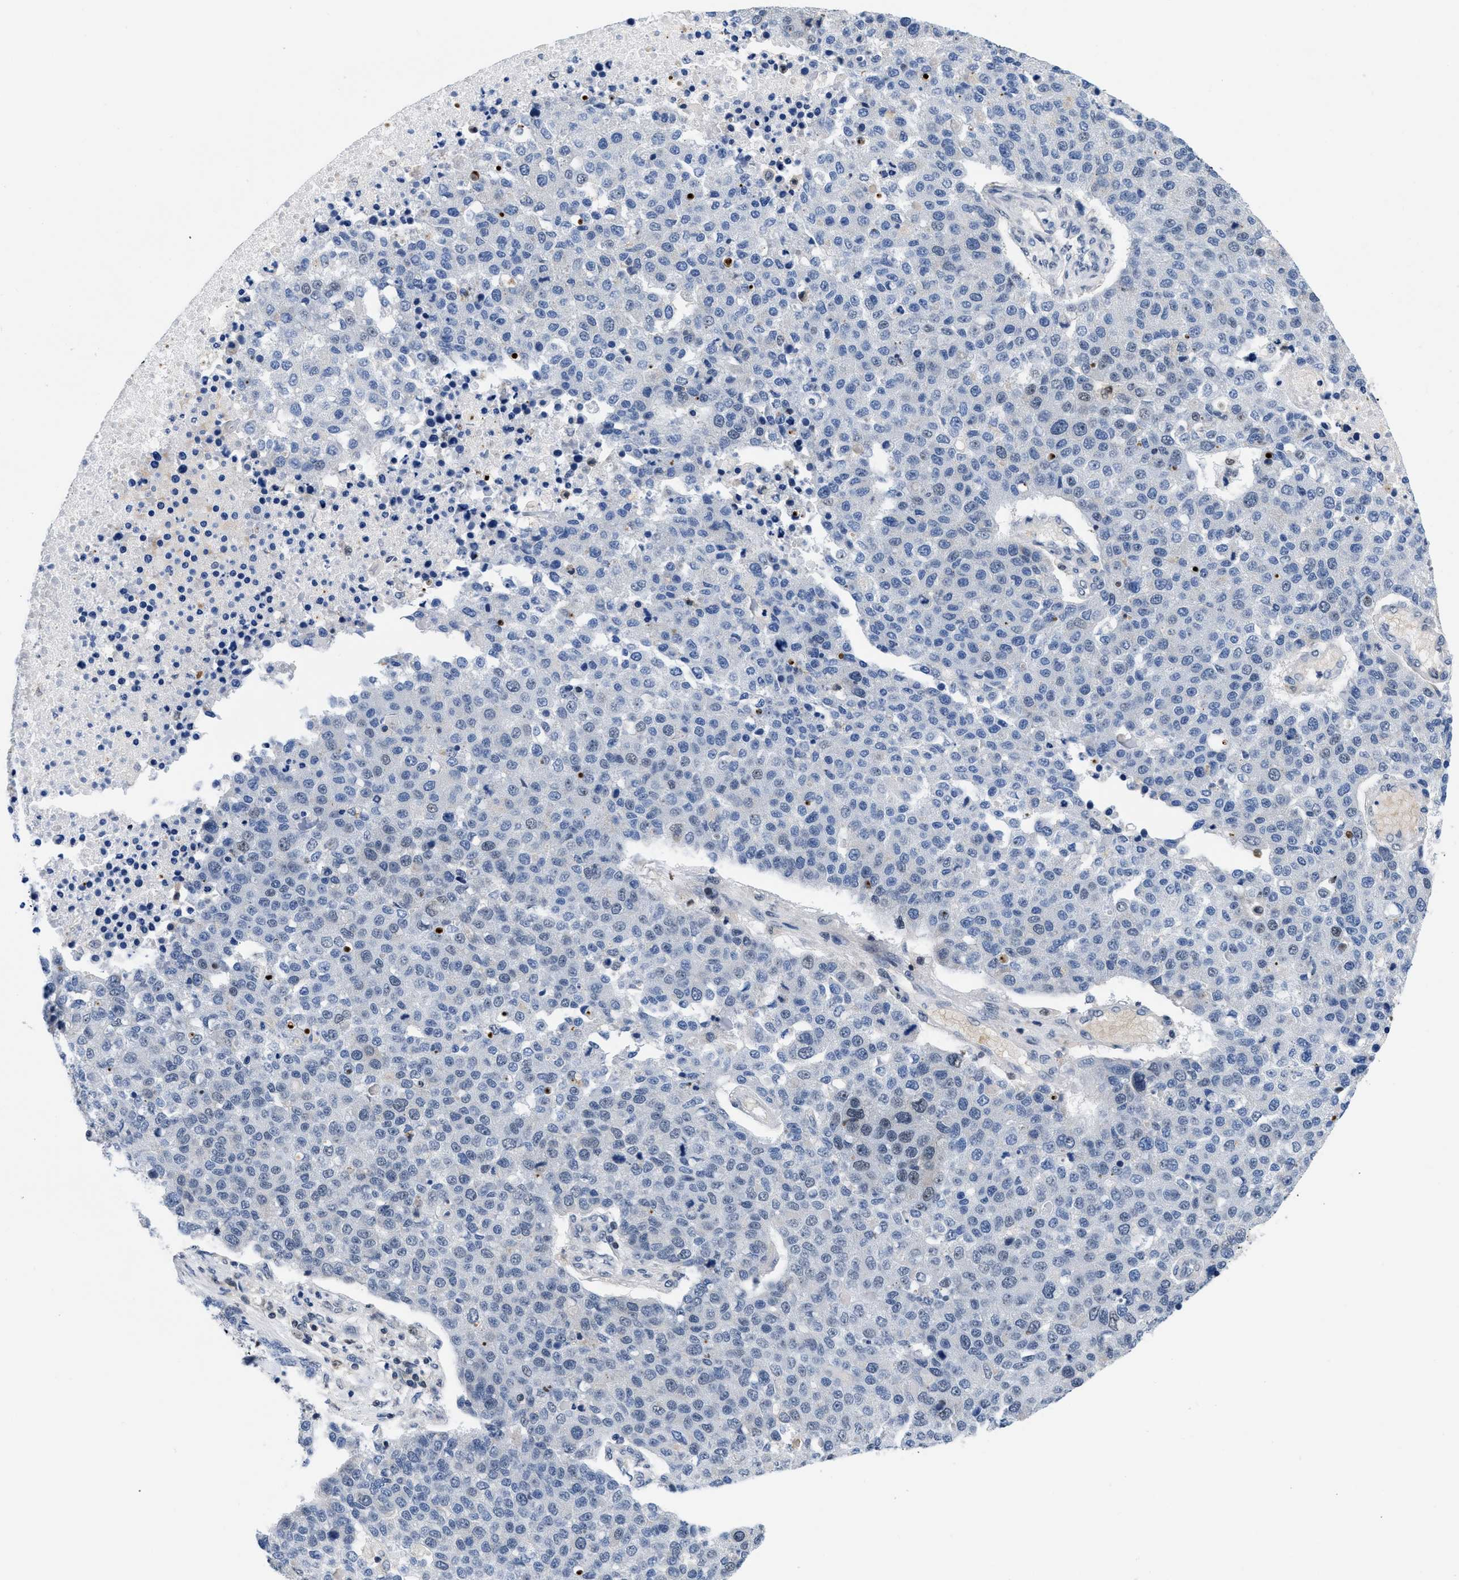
{"staining": {"intensity": "negative", "quantity": "none", "location": "none"}, "tissue": "pancreatic cancer", "cell_type": "Tumor cells", "image_type": "cancer", "snomed": [{"axis": "morphology", "description": "Adenocarcinoma, NOS"}, {"axis": "topography", "description": "Pancreas"}], "caption": "DAB (3,3'-diaminobenzidine) immunohistochemical staining of adenocarcinoma (pancreatic) exhibits no significant staining in tumor cells.", "gene": "PITHD1", "patient": {"sex": "female", "age": 61}}